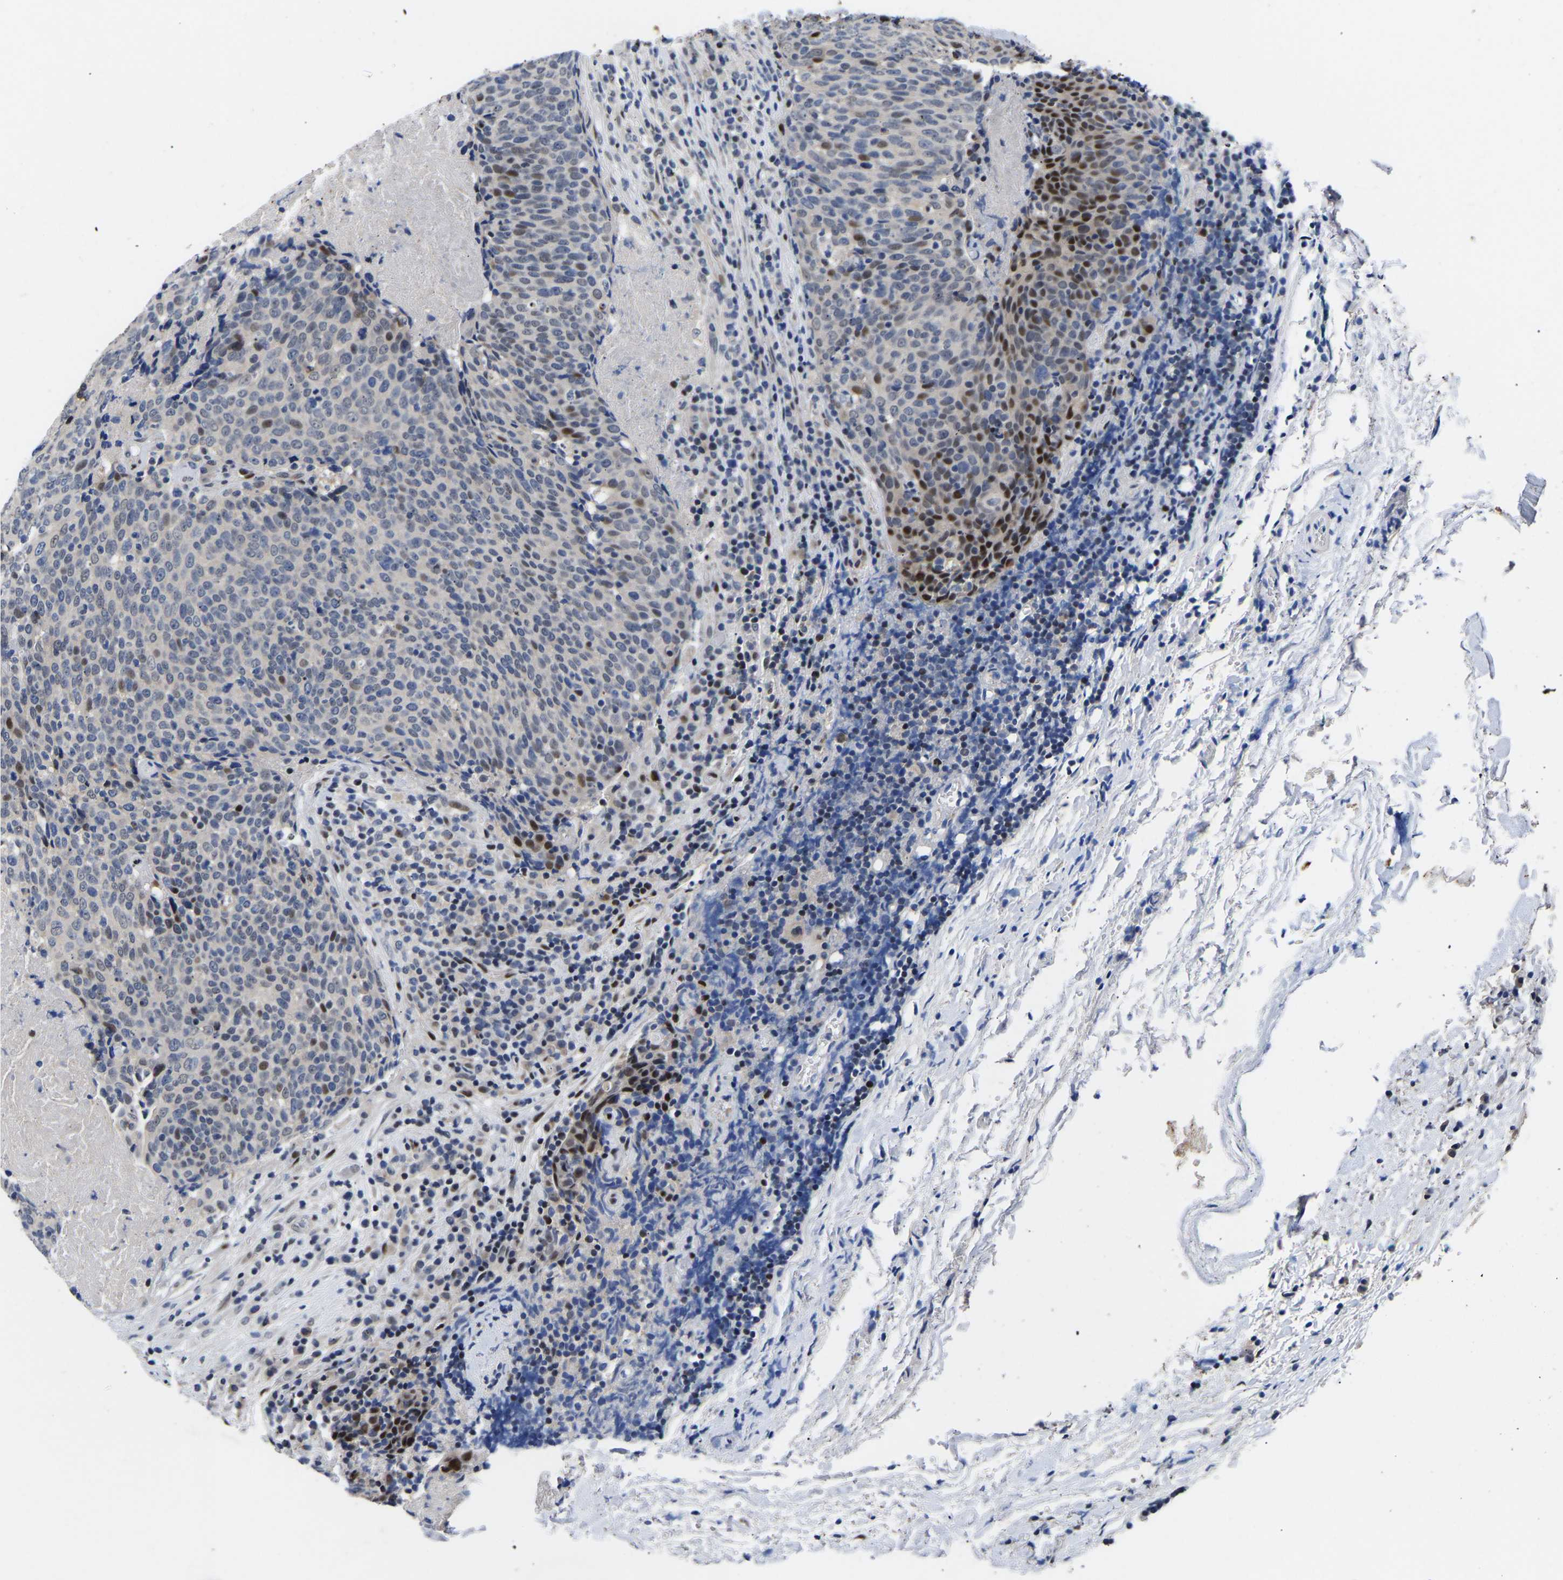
{"staining": {"intensity": "moderate", "quantity": "<25%", "location": "nuclear"}, "tissue": "head and neck cancer", "cell_type": "Tumor cells", "image_type": "cancer", "snomed": [{"axis": "morphology", "description": "Squamous cell carcinoma, NOS"}, {"axis": "morphology", "description": "Squamous cell carcinoma, metastatic, NOS"}, {"axis": "topography", "description": "Lymph node"}, {"axis": "topography", "description": "Head-Neck"}], "caption": "This is a micrograph of immunohistochemistry staining of head and neck metastatic squamous cell carcinoma, which shows moderate expression in the nuclear of tumor cells.", "gene": "PTRHD1", "patient": {"sex": "male", "age": 62}}